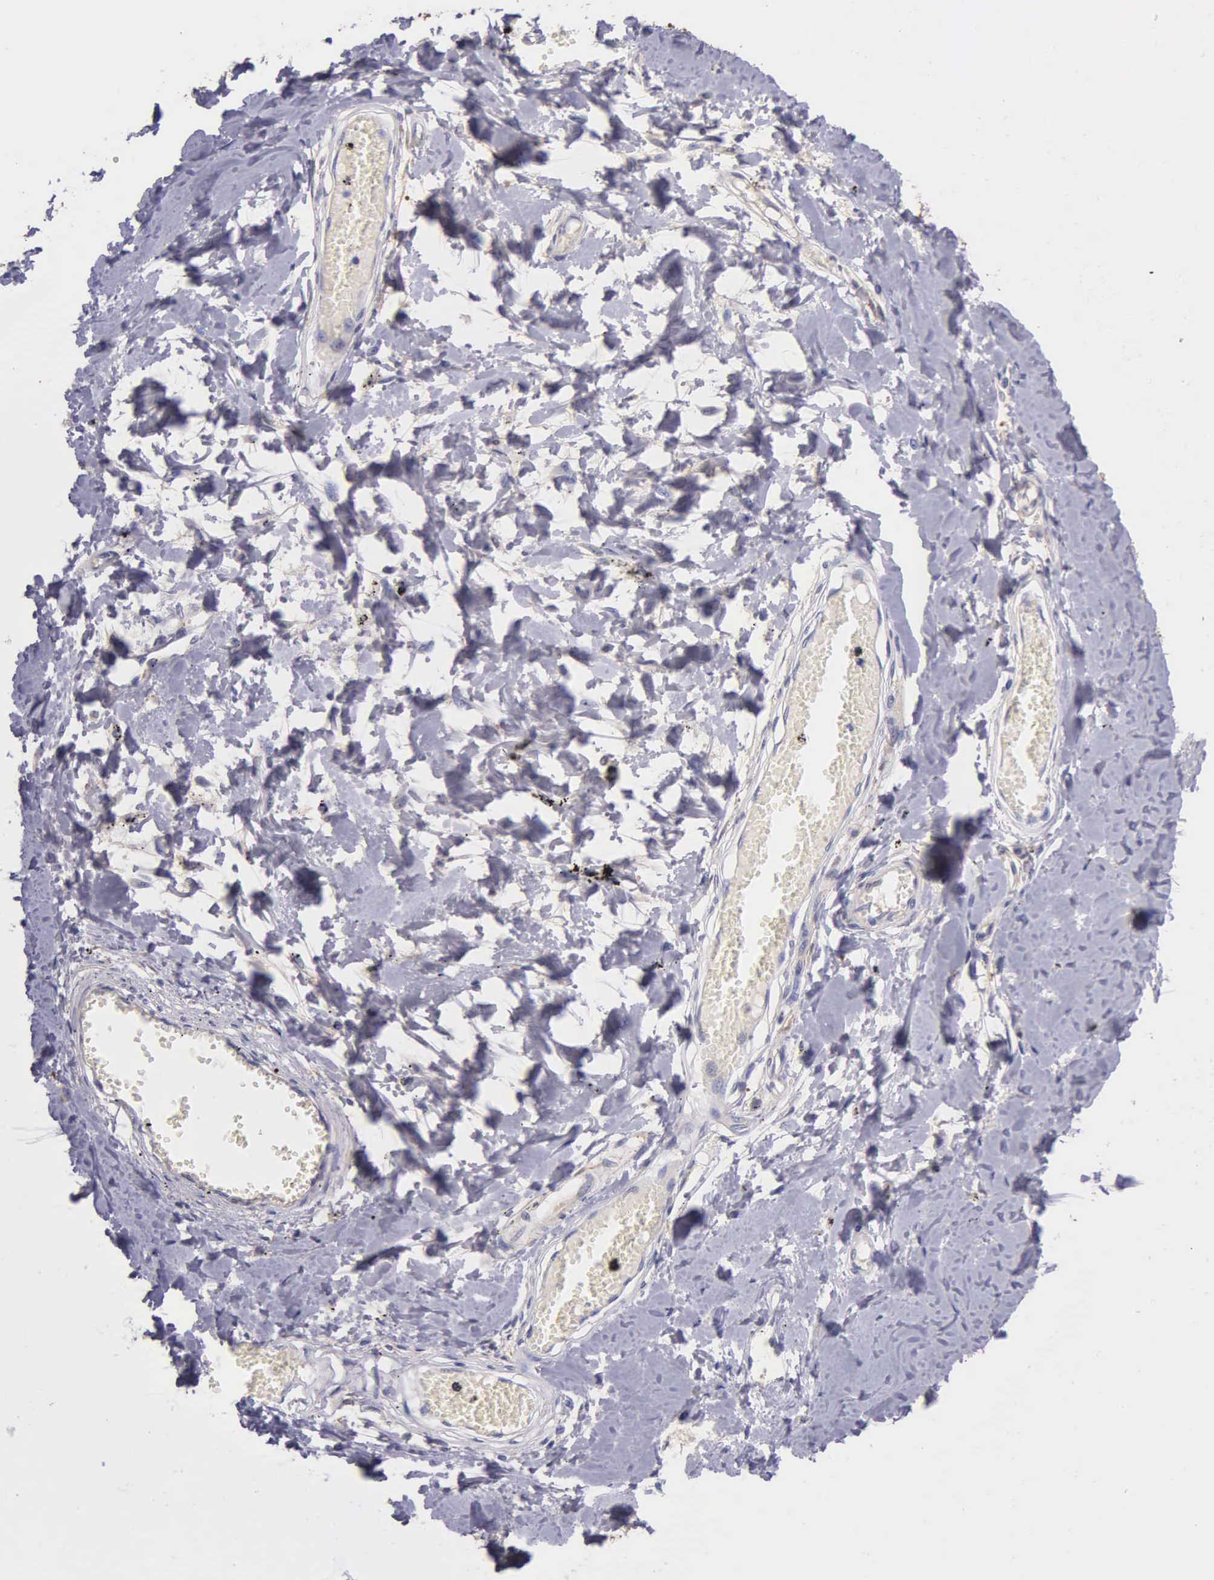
{"staining": {"intensity": "negative", "quantity": "none", "location": "none"}, "tissue": "adipose tissue", "cell_type": "Adipocytes", "image_type": "normal", "snomed": [{"axis": "morphology", "description": "Normal tissue, NOS"}, {"axis": "morphology", "description": "Sarcoma, NOS"}, {"axis": "topography", "description": "Skin"}, {"axis": "topography", "description": "Soft tissue"}], "caption": "The photomicrograph displays no staining of adipocytes in normal adipose tissue. (DAB immunohistochemistry (IHC) with hematoxylin counter stain).", "gene": "GSTT2B", "patient": {"sex": "female", "age": 51}}